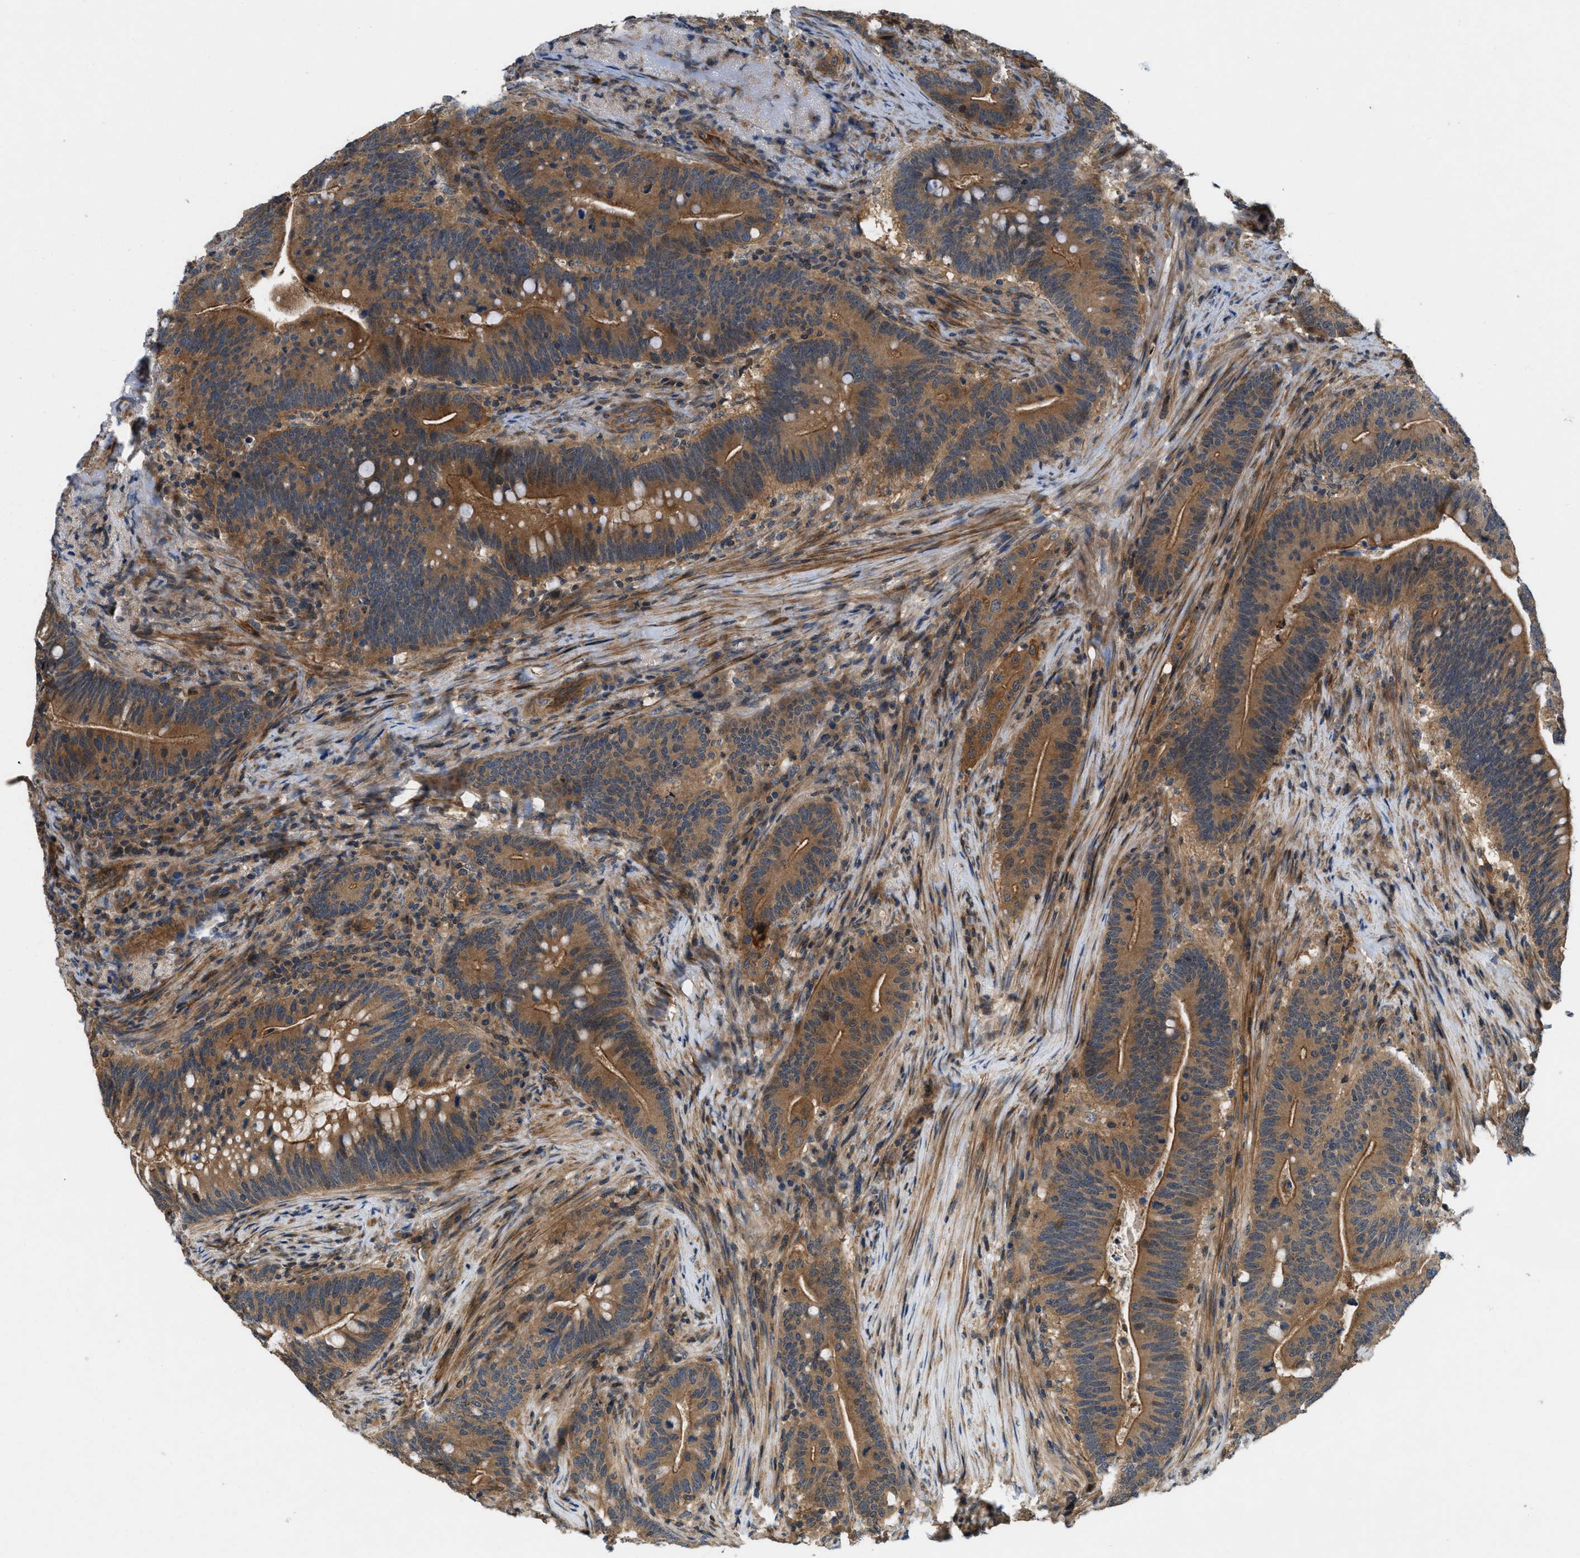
{"staining": {"intensity": "strong", "quantity": ">75%", "location": "cytoplasmic/membranous"}, "tissue": "colorectal cancer", "cell_type": "Tumor cells", "image_type": "cancer", "snomed": [{"axis": "morphology", "description": "Normal tissue, NOS"}, {"axis": "morphology", "description": "Adenocarcinoma, NOS"}, {"axis": "topography", "description": "Colon"}], "caption": "Colorectal adenocarcinoma was stained to show a protein in brown. There is high levels of strong cytoplasmic/membranous expression in about >75% of tumor cells. The protein is stained brown, and the nuclei are stained in blue (DAB IHC with brightfield microscopy, high magnification).", "gene": "GPR31", "patient": {"sex": "female", "age": 66}}